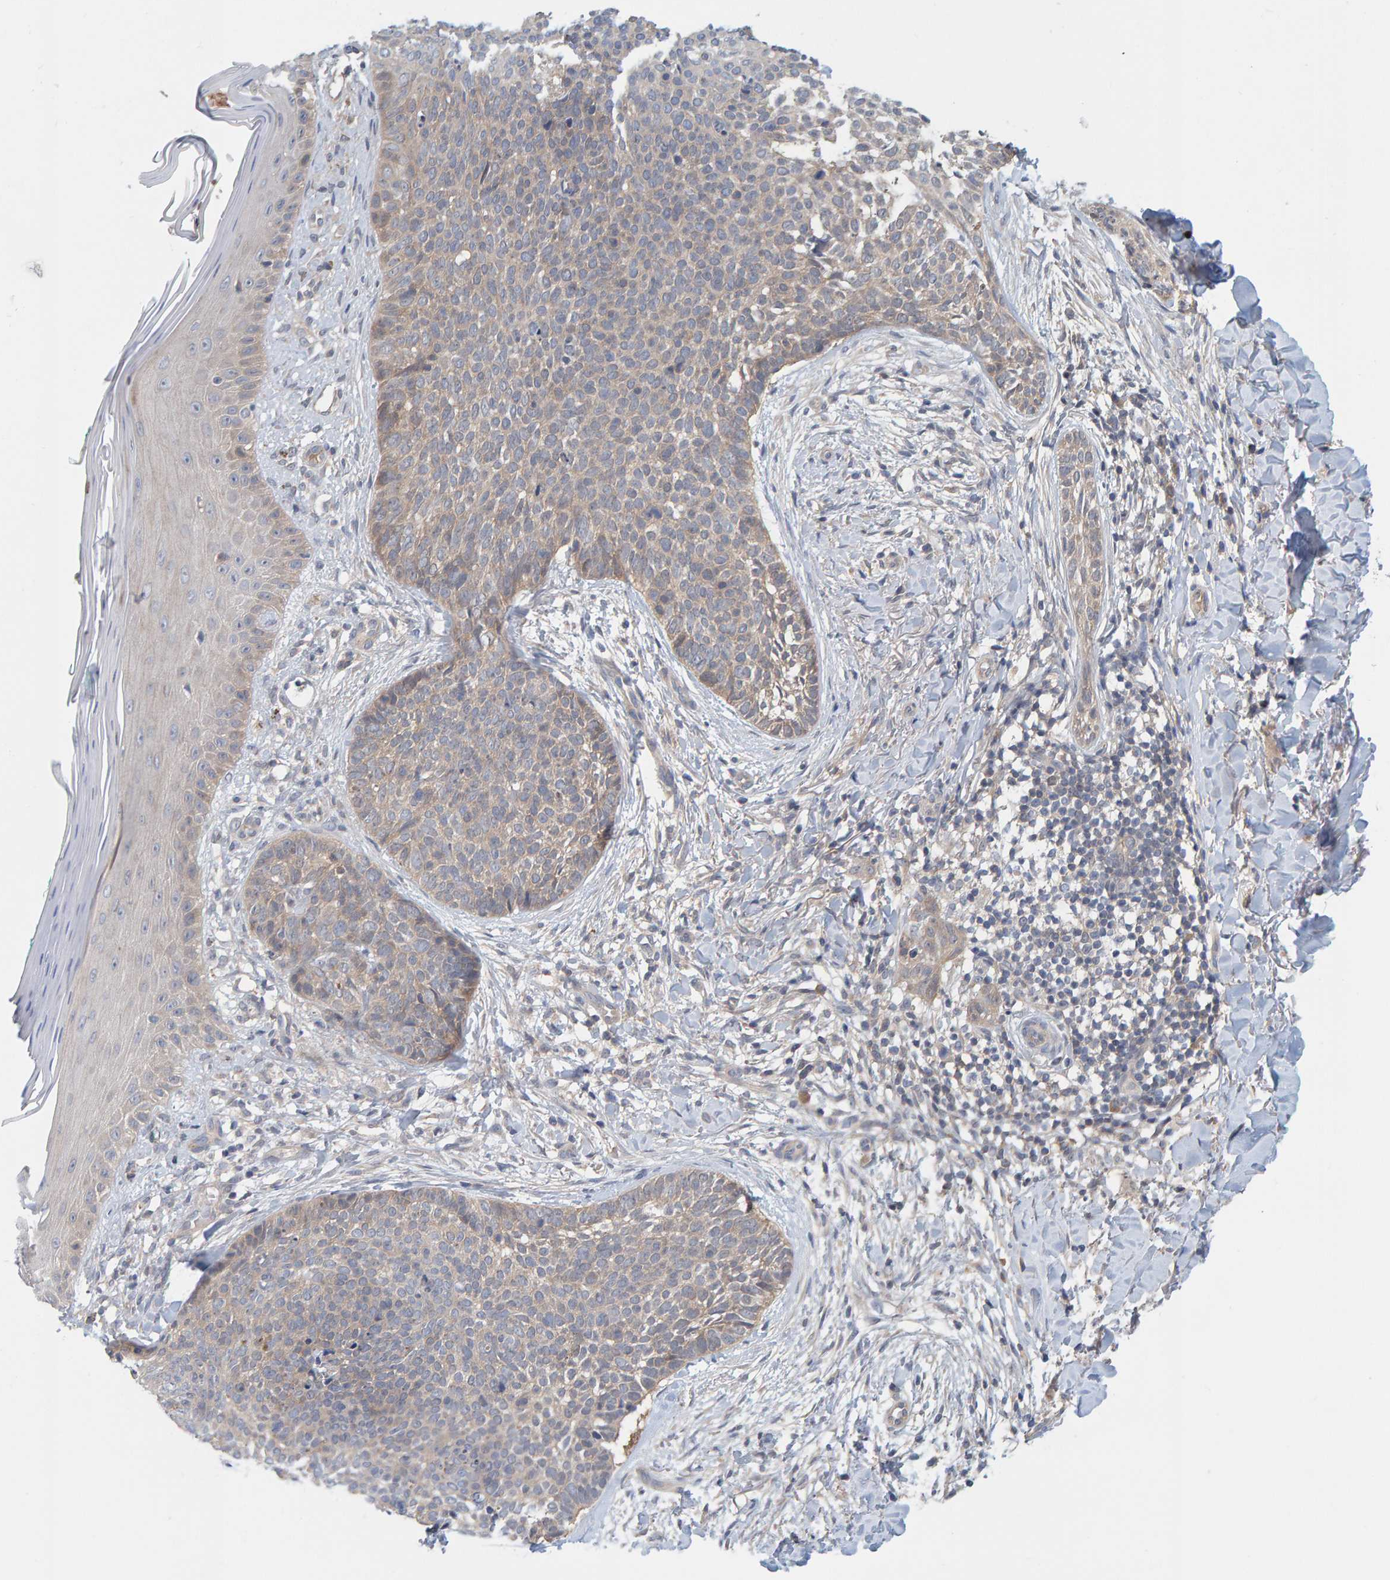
{"staining": {"intensity": "weak", "quantity": "<25%", "location": "cytoplasmic/membranous"}, "tissue": "skin cancer", "cell_type": "Tumor cells", "image_type": "cancer", "snomed": [{"axis": "morphology", "description": "Normal tissue, NOS"}, {"axis": "morphology", "description": "Basal cell carcinoma"}, {"axis": "topography", "description": "Skin"}], "caption": "Immunohistochemistry histopathology image of neoplastic tissue: skin cancer (basal cell carcinoma) stained with DAB (3,3'-diaminobenzidine) reveals no significant protein staining in tumor cells.", "gene": "TATDN1", "patient": {"sex": "male", "age": 67}}